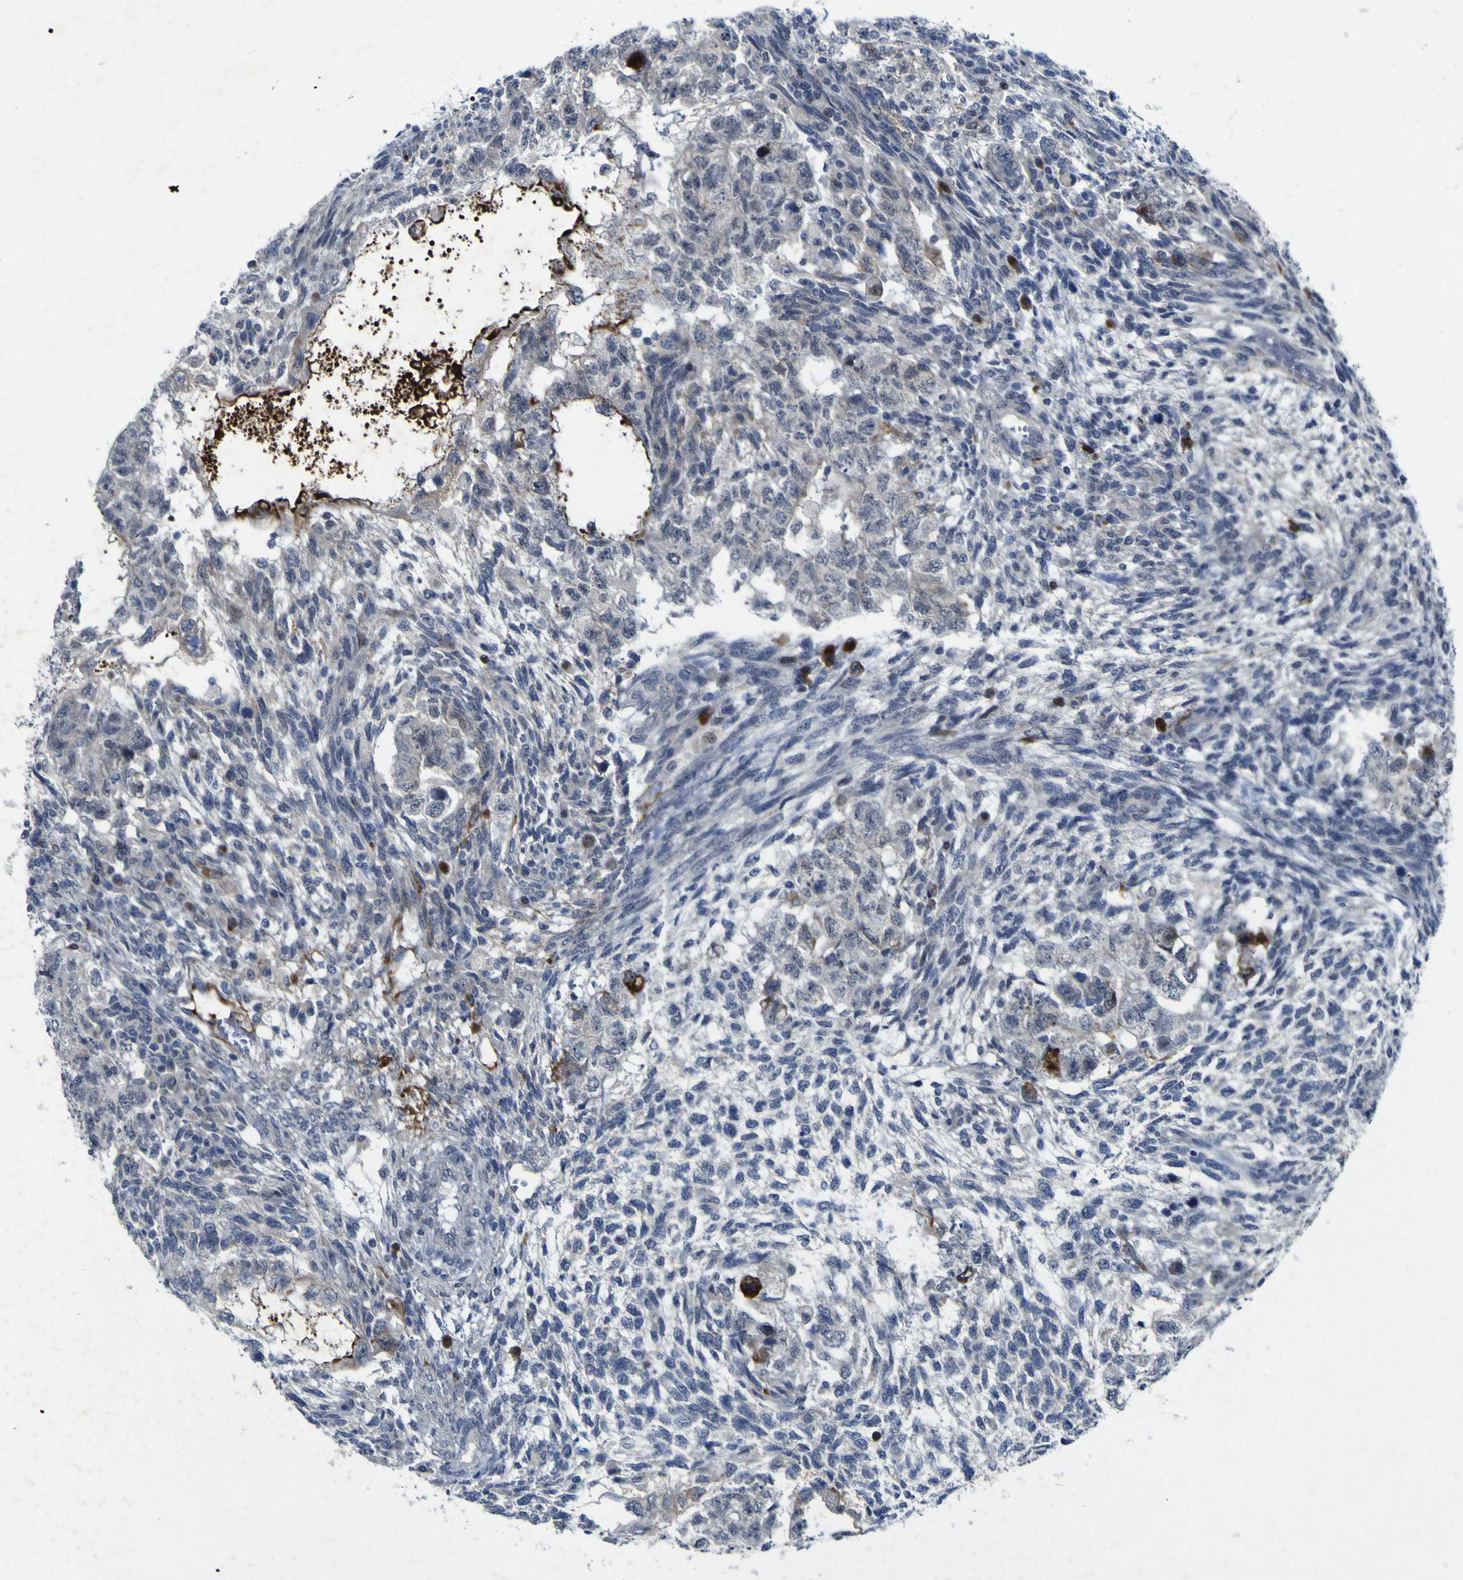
{"staining": {"intensity": "negative", "quantity": "none", "location": "none"}, "tissue": "testis cancer", "cell_type": "Tumor cells", "image_type": "cancer", "snomed": [{"axis": "morphology", "description": "Normal tissue, NOS"}, {"axis": "morphology", "description": "Carcinoma, Embryonal, NOS"}, {"axis": "topography", "description": "Testis"}], "caption": "Immunohistochemistry (IHC) histopathology image of embryonal carcinoma (testis) stained for a protein (brown), which reveals no staining in tumor cells.", "gene": "NAV1", "patient": {"sex": "male", "age": 36}}